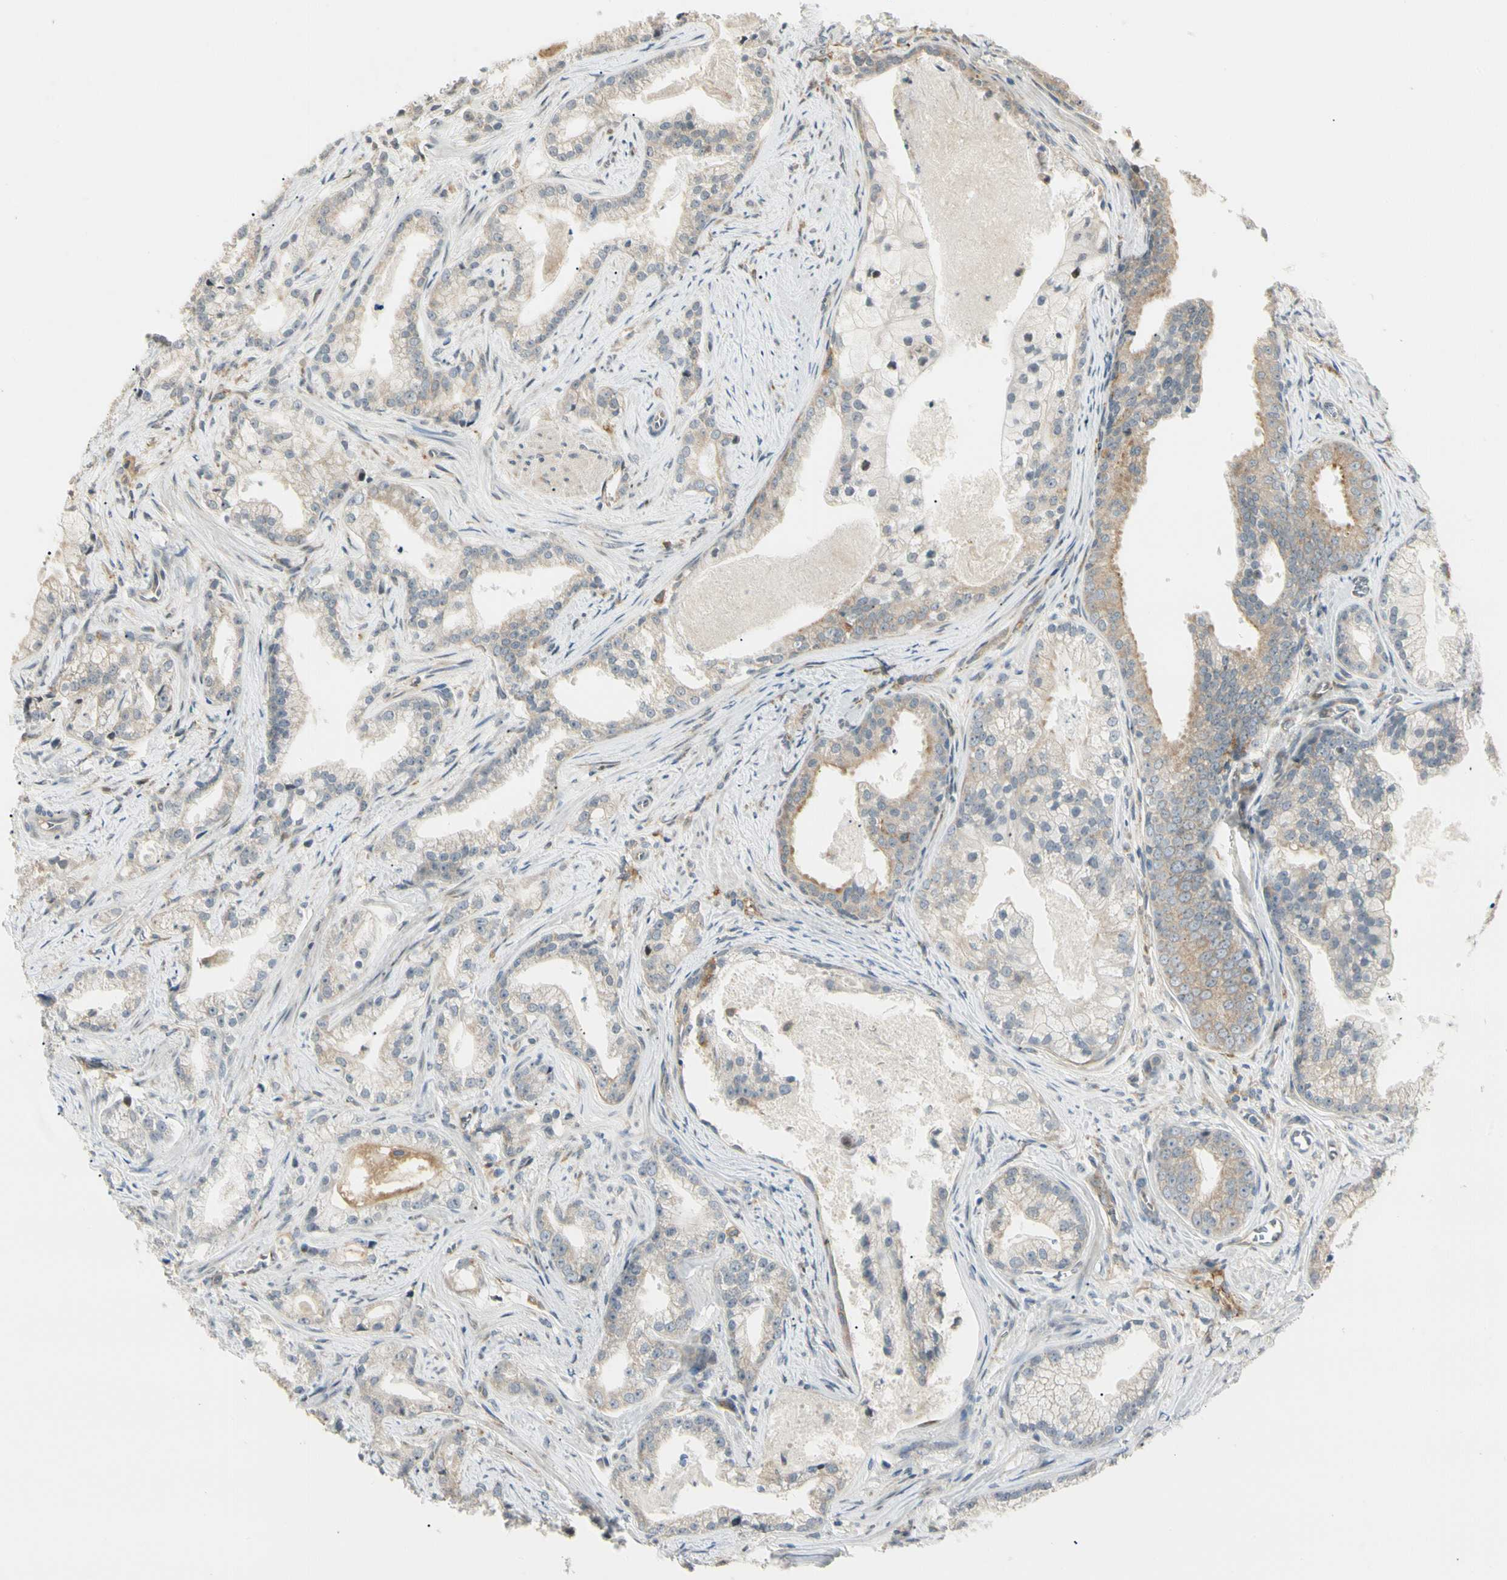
{"staining": {"intensity": "weak", "quantity": "<25%", "location": "cytoplasmic/membranous"}, "tissue": "prostate cancer", "cell_type": "Tumor cells", "image_type": "cancer", "snomed": [{"axis": "morphology", "description": "Adenocarcinoma, Low grade"}, {"axis": "topography", "description": "Prostate"}], "caption": "There is no significant positivity in tumor cells of prostate low-grade adenocarcinoma. (Stains: DAB IHC with hematoxylin counter stain, Microscopy: brightfield microscopy at high magnification).", "gene": "FNDC3B", "patient": {"sex": "male", "age": 59}}